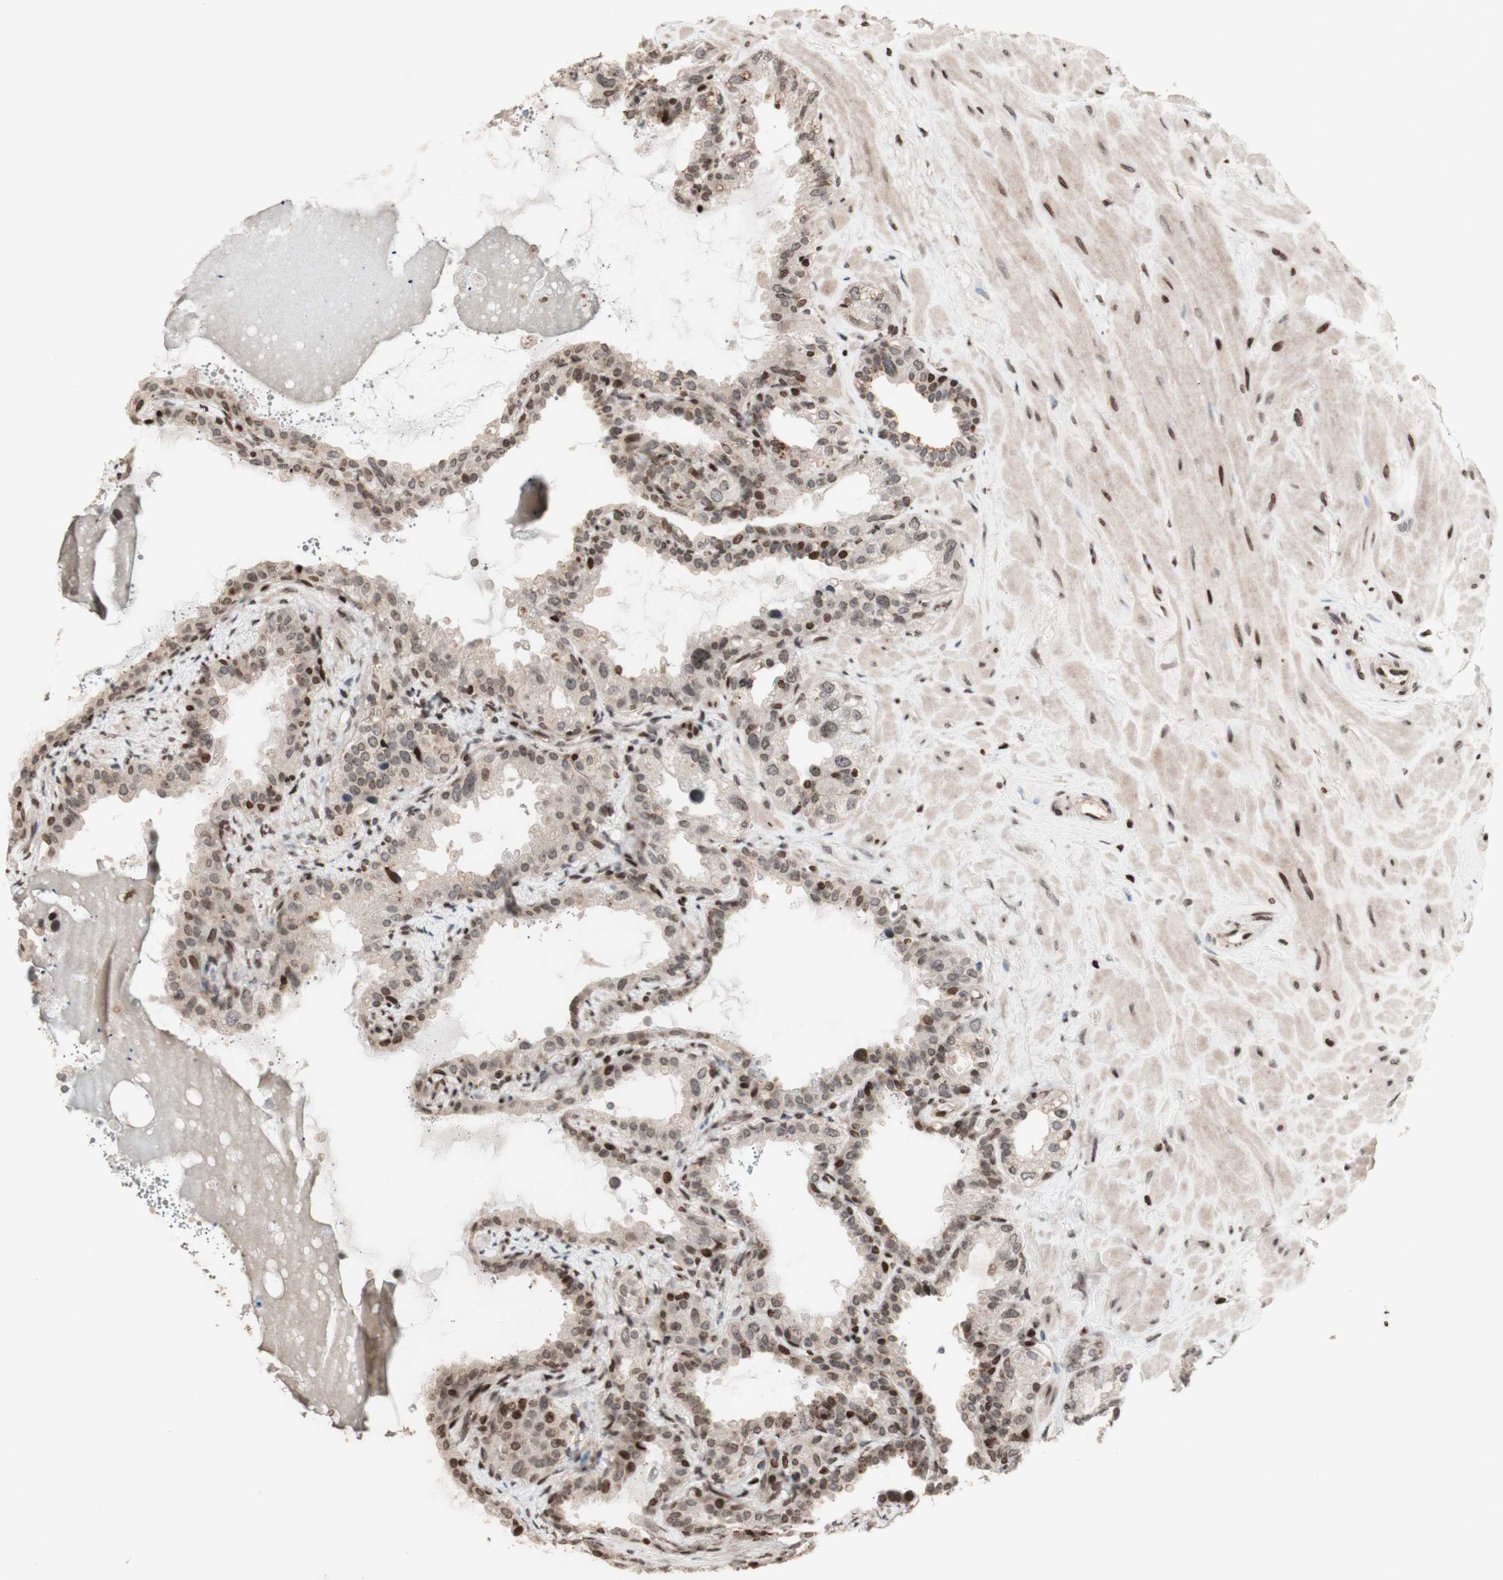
{"staining": {"intensity": "strong", "quantity": "<25%", "location": "nuclear"}, "tissue": "seminal vesicle", "cell_type": "Glandular cells", "image_type": "normal", "snomed": [{"axis": "morphology", "description": "Normal tissue, NOS"}, {"axis": "topography", "description": "Seminal veicle"}], "caption": "An IHC image of benign tissue is shown. Protein staining in brown labels strong nuclear positivity in seminal vesicle within glandular cells.", "gene": "POLA1", "patient": {"sex": "male", "age": 68}}